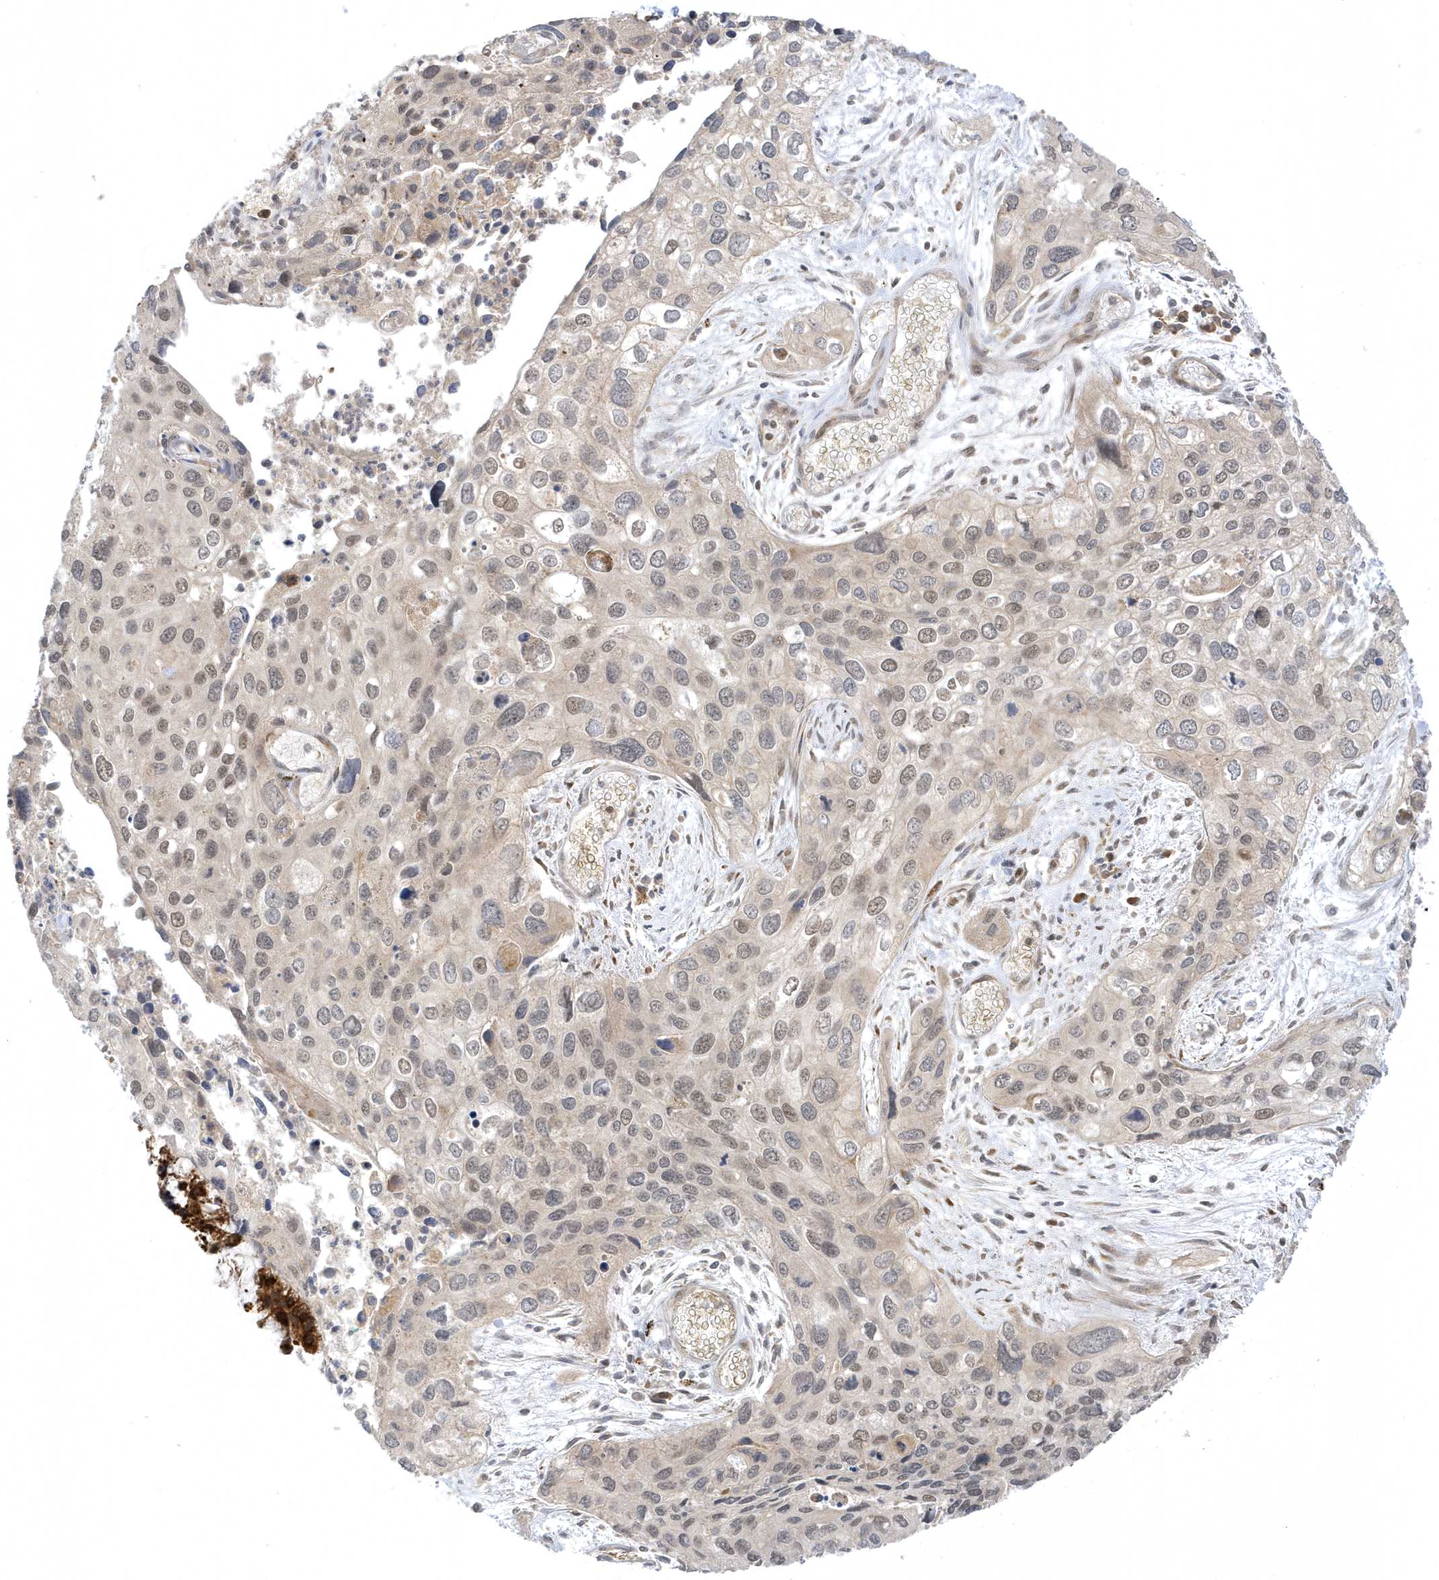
{"staining": {"intensity": "moderate", "quantity": "25%-75%", "location": "nuclear"}, "tissue": "cervical cancer", "cell_type": "Tumor cells", "image_type": "cancer", "snomed": [{"axis": "morphology", "description": "Squamous cell carcinoma, NOS"}, {"axis": "topography", "description": "Cervix"}], "caption": "Immunohistochemistry image of cervical cancer stained for a protein (brown), which reveals medium levels of moderate nuclear positivity in approximately 25%-75% of tumor cells.", "gene": "METTL21A", "patient": {"sex": "female", "age": 55}}